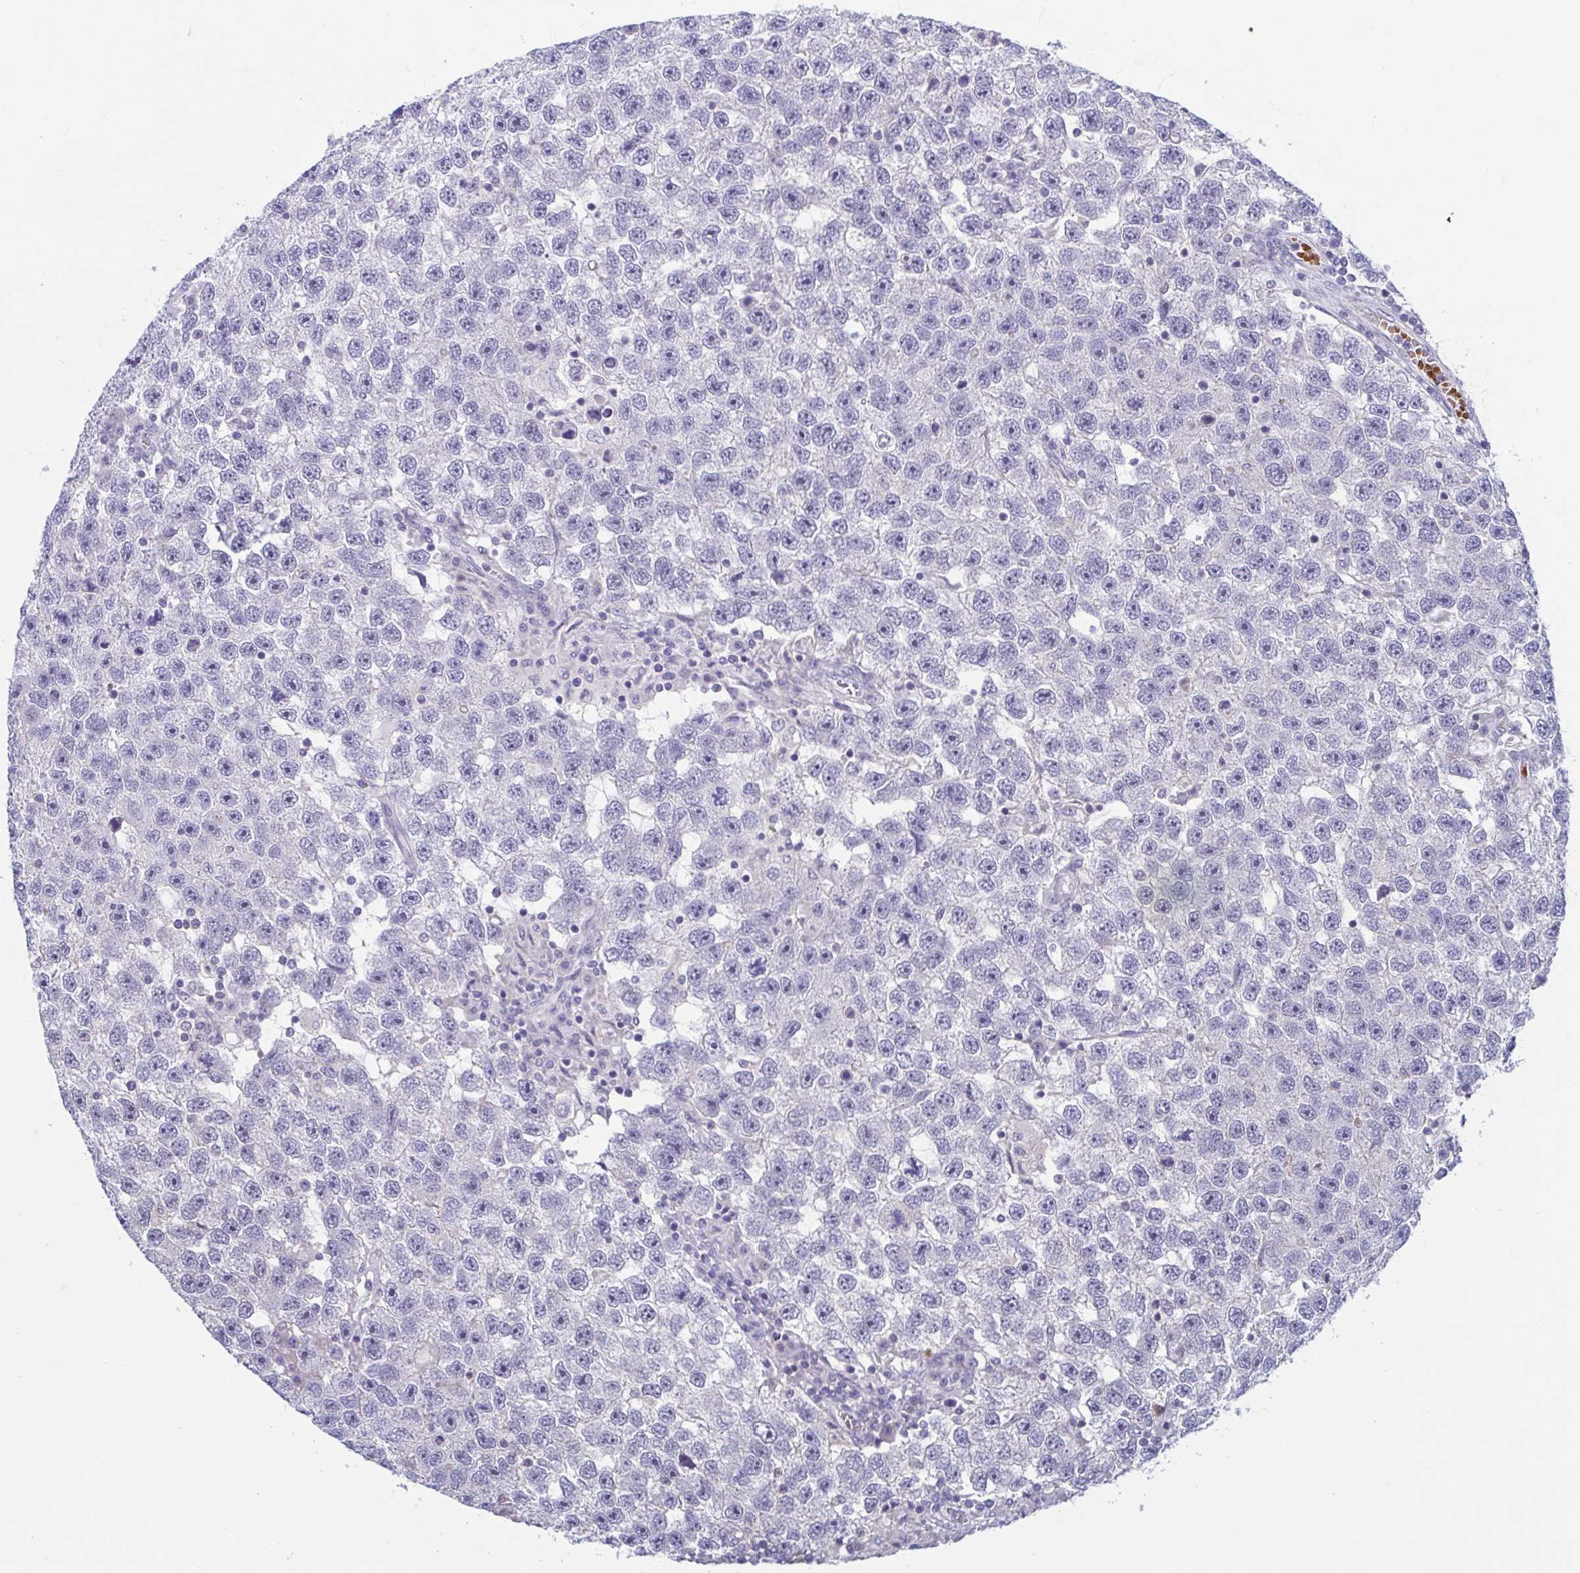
{"staining": {"intensity": "negative", "quantity": "none", "location": "none"}, "tissue": "testis cancer", "cell_type": "Tumor cells", "image_type": "cancer", "snomed": [{"axis": "morphology", "description": "Seminoma, NOS"}, {"axis": "topography", "description": "Testis"}], "caption": "Photomicrograph shows no significant protein positivity in tumor cells of testis cancer (seminoma). (Stains: DAB (3,3'-diaminobenzidine) immunohistochemistry (IHC) with hematoxylin counter stain, Microscopy: brightfield microscopy at high magnification).", "gene": "LRRC38", "patient": {"sex": "male", "age": 26}}